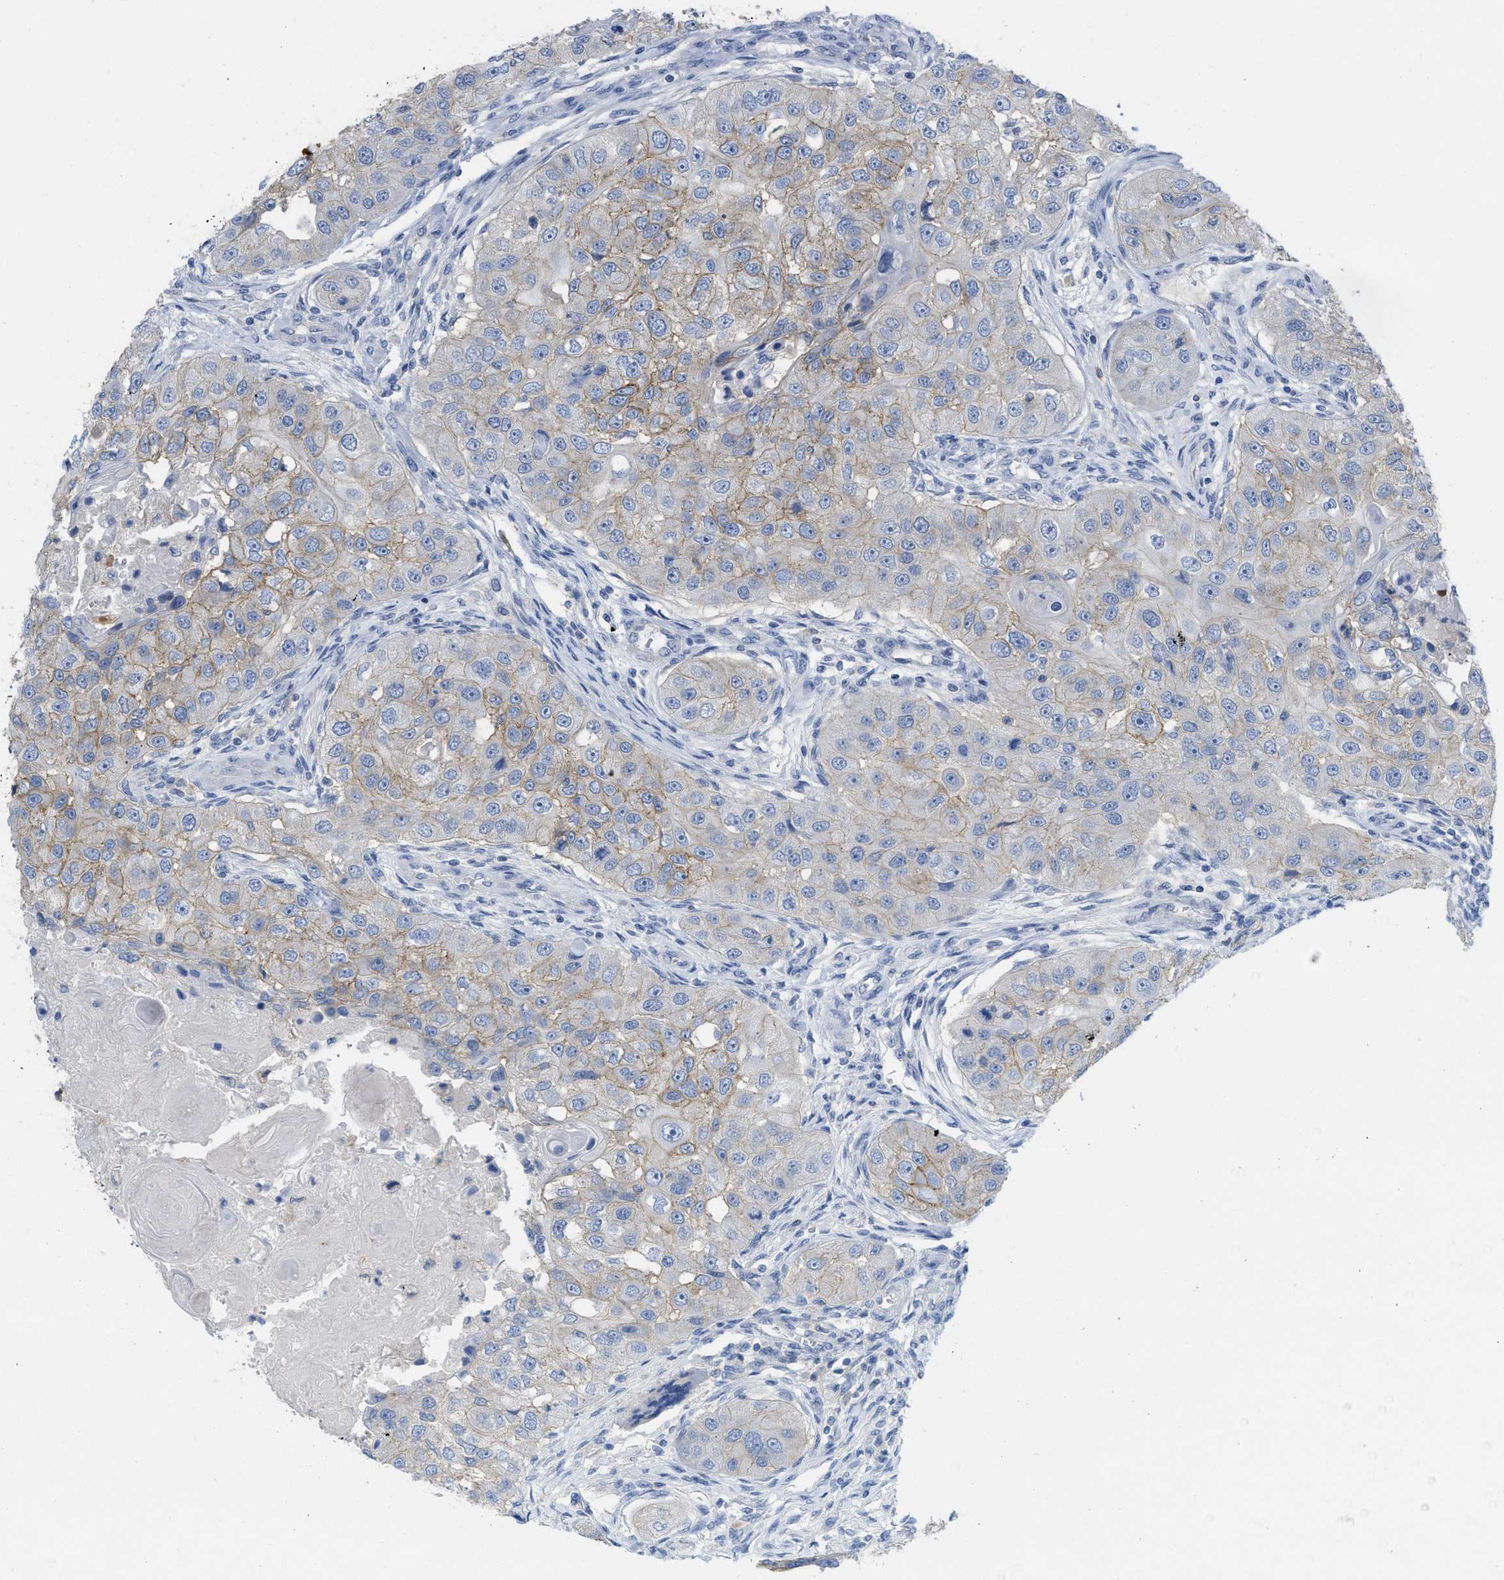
{"staining": {"intensity": "weak", "quantity": "25%-75%", "location": "cytoplasmic/membranous"}, "tissue": "head and neck cancer", "cell_type": "Tumor cells", "image_type": "cancer", "snomed": [{"axis": "morphology", "description": "Normal tissue, NOS"}, {"axis": "morphology", "description": "Squamous cell carcinoma, NOS"}, {"axis": "topography", "description": "Skeletal muscle"}, {"axis": "topography", "description": "Head-Neck"}], "caption": "Immunohistochemical staining of head and neck cancer (squamous cell carcinoma) demonstrates low levels of weak cytoplasmic/membranous staining in about 25%-75% of tumor cells.", "gene": "CNNM4", "patient": {"sex": "male", "age": 51}}